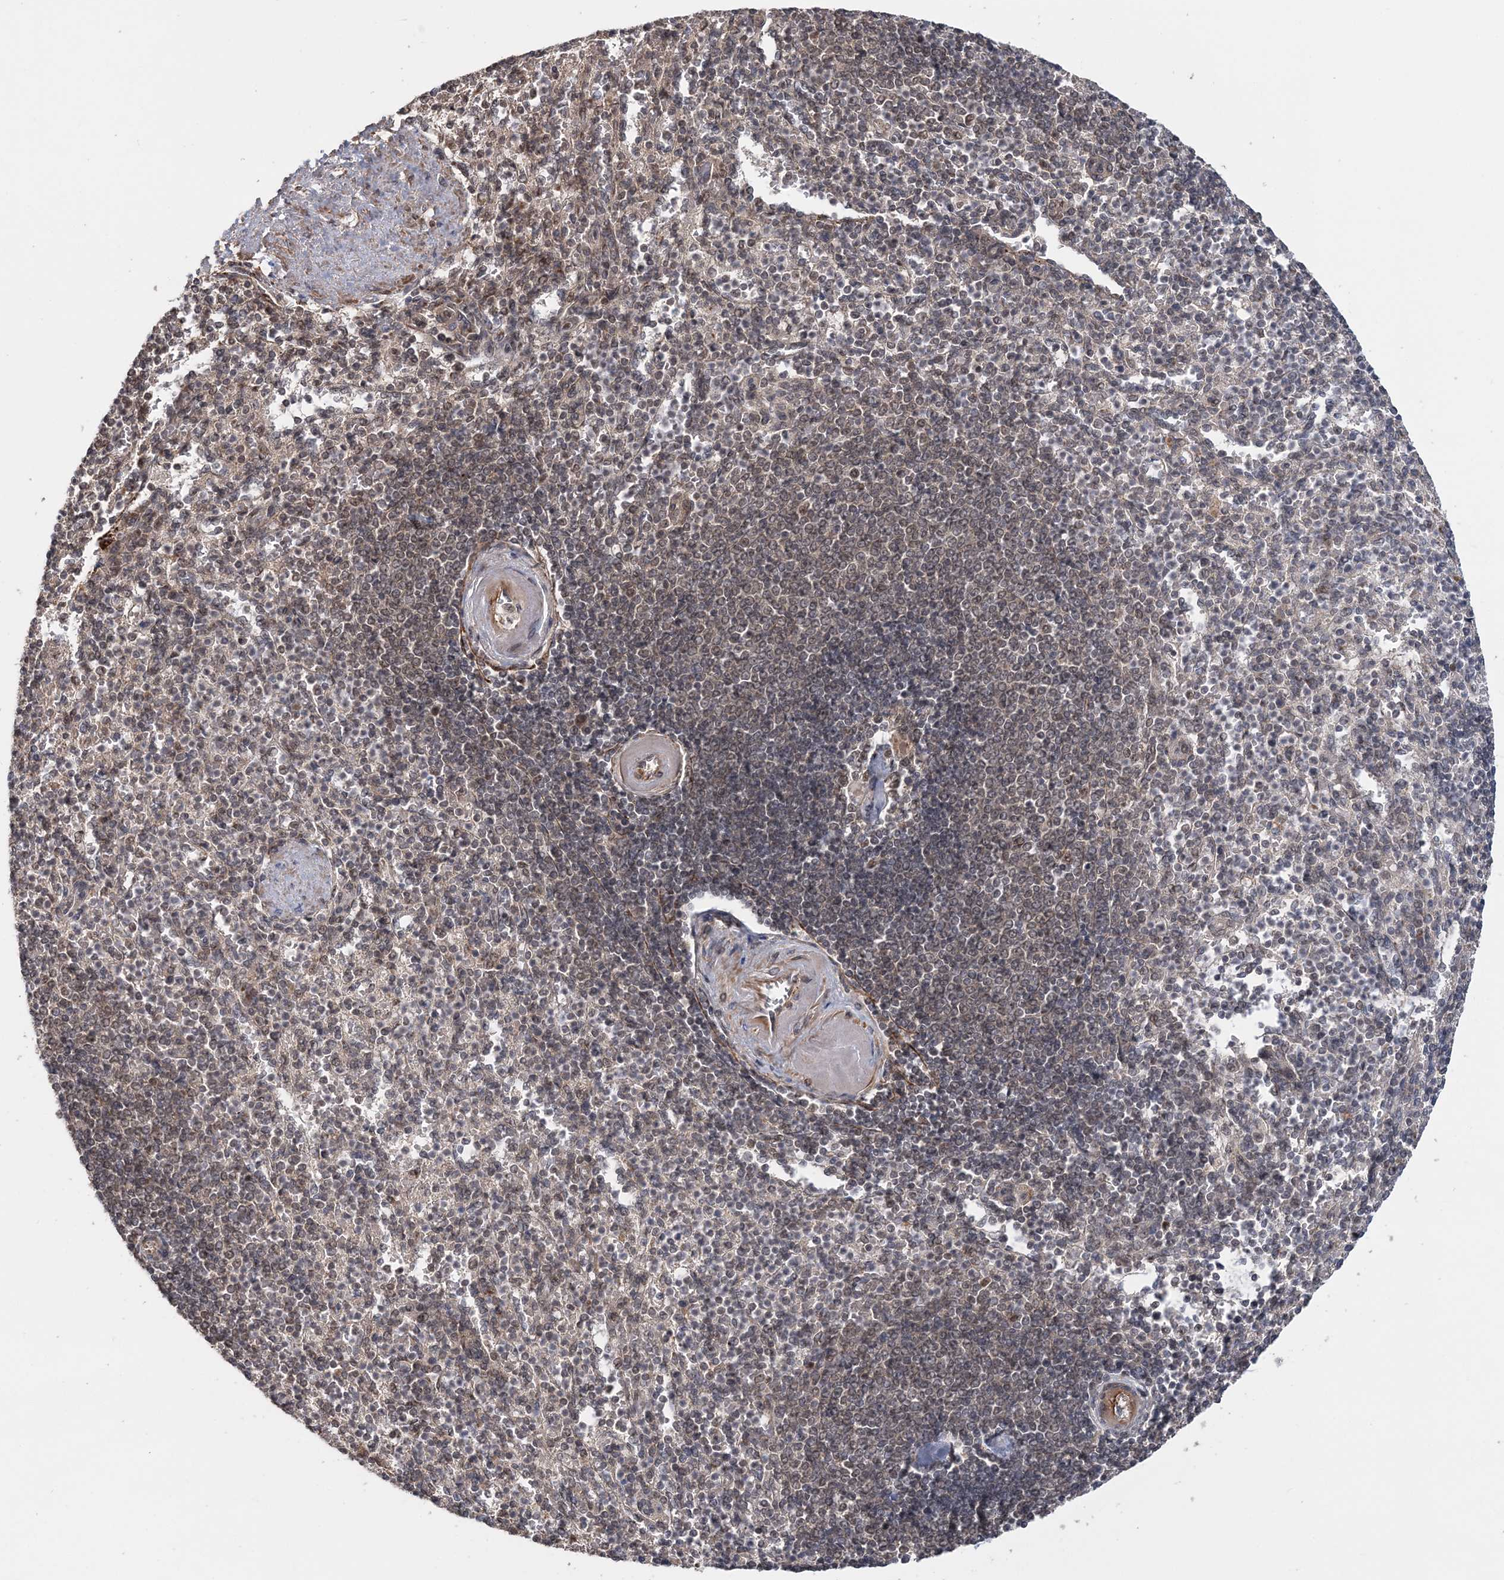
{"staining": {"intensity": "weak", "quantity": "25%-75%", "location": "nuclear"}, "tissue": "spleen", "cell_type": "Cells in red pulp", "image_type": "normal", "snomed": [{"axis": "morphology", "description": "Normal tissue, NOS"}, {"axis": "topography", "description": "Spleen"}], "caption": "Spleen stained for a protein (brown) shows weak nuclear positive expression in approximately 25%-75% of cells in red pulp.", "gene": "TSHZ2", "patient": {"sex": "female", "age": 74}}